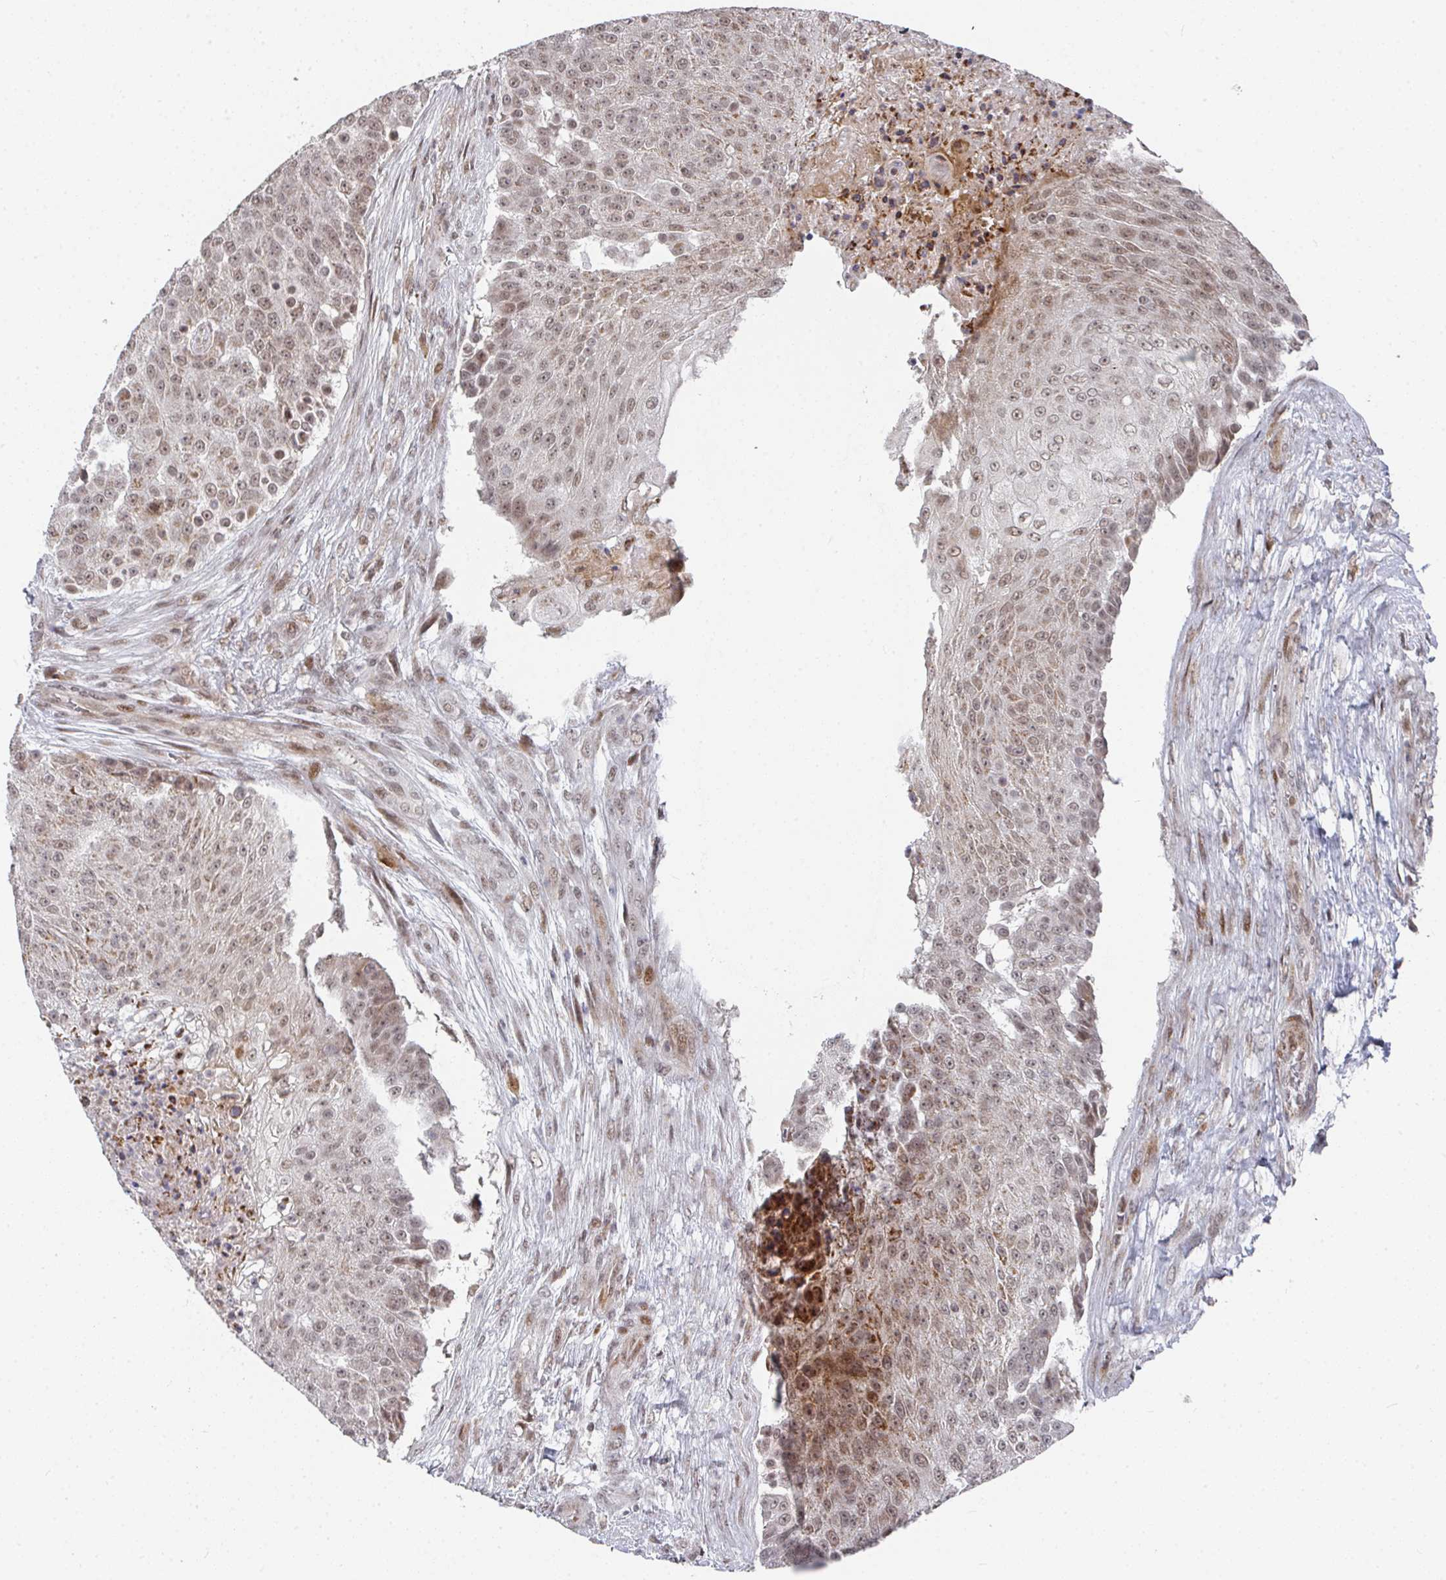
{"staining": {"intensity": "weak", "quantity": ">75%", "location": "cytoplasmic/membranous,nuclear"}, "tissue": "urothelial cancer", "cell_type": "Tumor cells", "image_type": "cancer", "snomed": [{"axis": "morphology", "description": "Urothelial carcinoma, High grade"}, {"axis": "topography", "description": "Urinary bladder"}], "caption": "A histopathology image of human urothelial cancer stained for a protein exhibits weak cytoplasmic/membranous and nuclear brown staining in tumor cells. (IHC, brightfield microscopy, high magnification).", "gene": "RBBP5", "patient": {"sex": "female", "age": 63}}